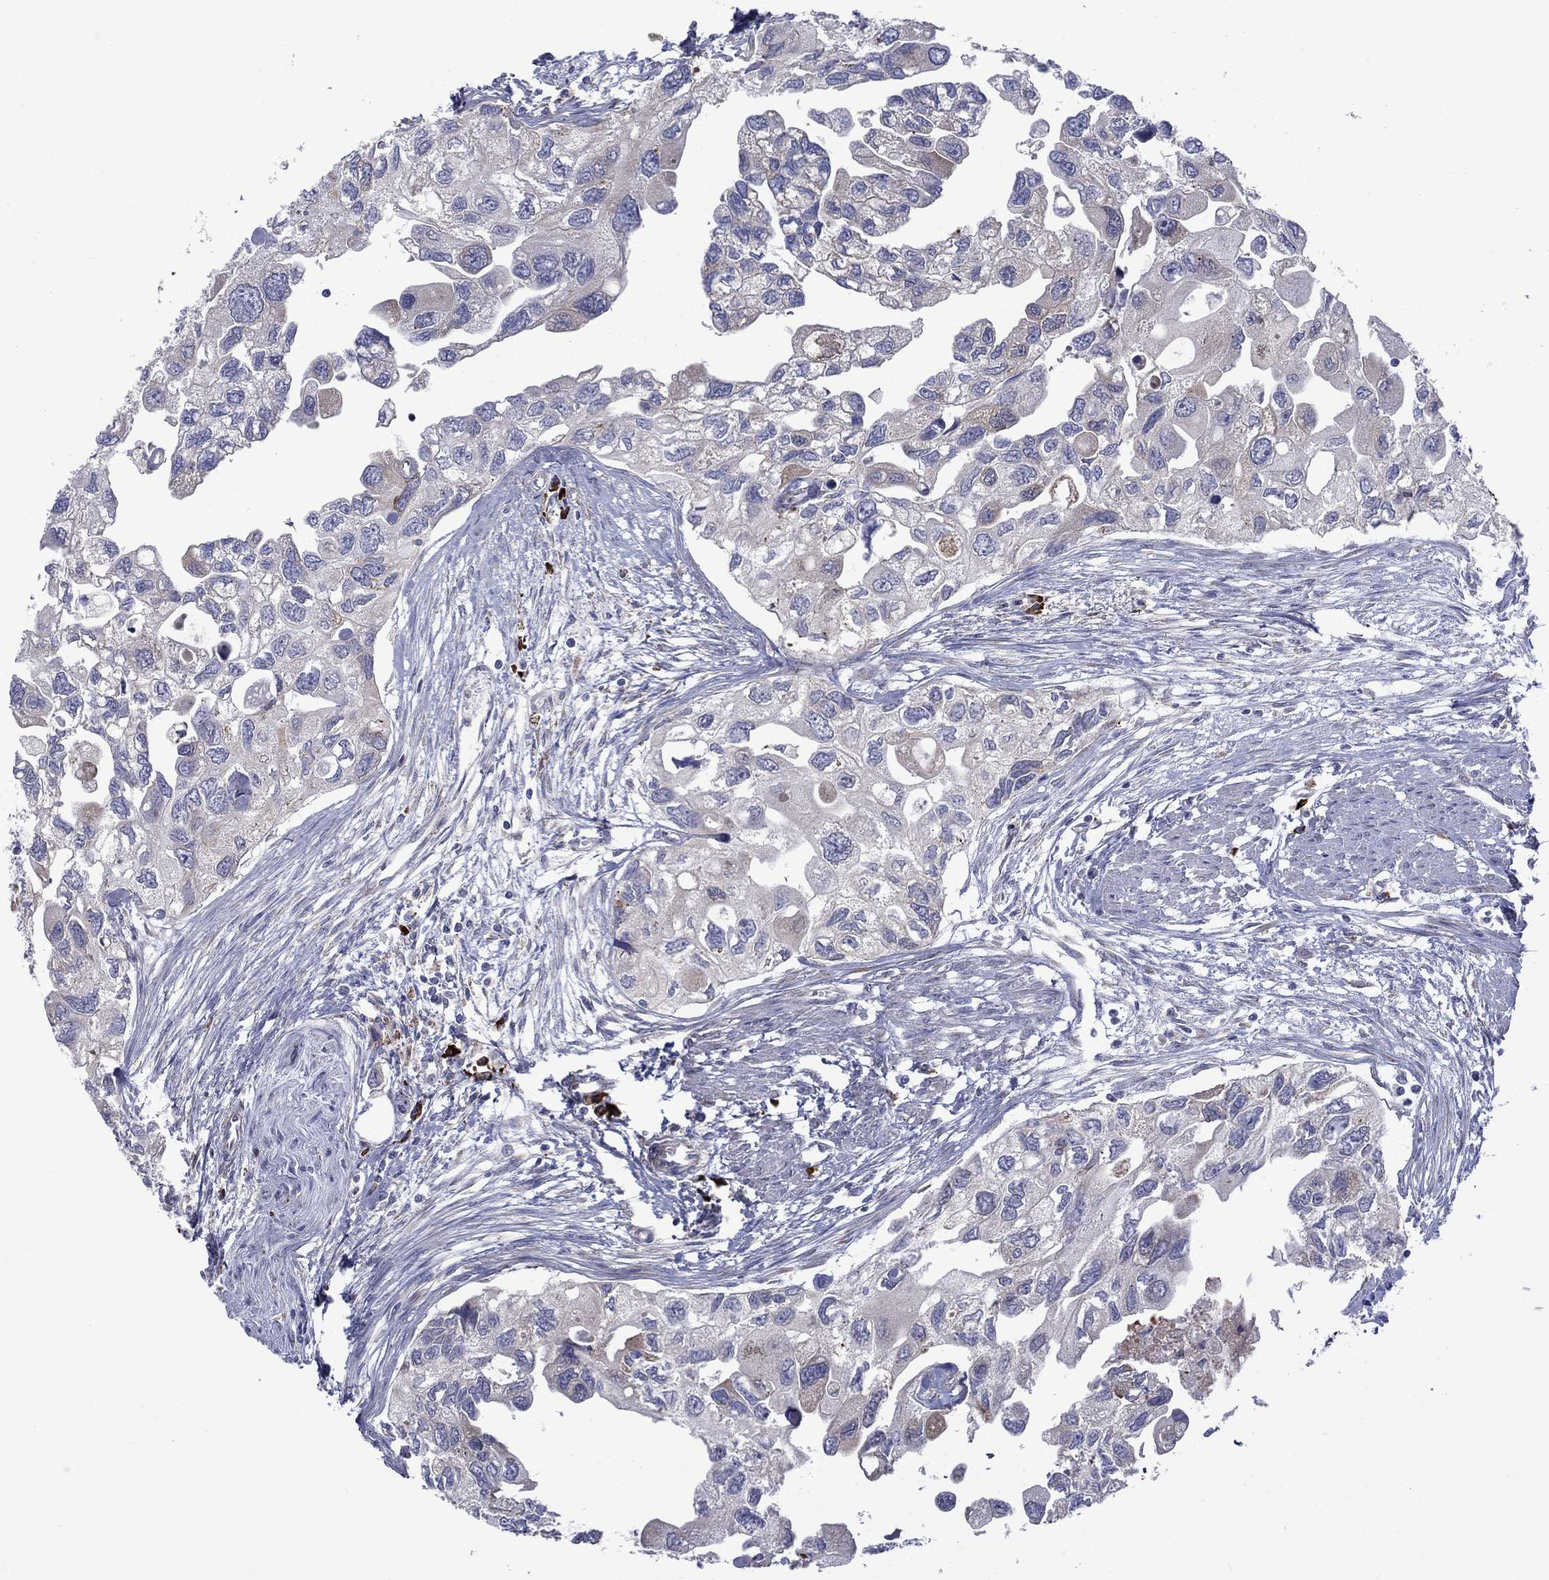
{"staining": {"intensity": "moderate", "quantity": "<25%", "location": "cytoplasmic/membranous"}, "tissue": "urothelial cancer", "cell_type": "Tumor cells", "image_type": "cancer", "snomed": [{"axis": "morphology", "description": "Urothelial carcinoma, High grade"}, {"axis": "topography", "description": "Urinary bladder"}], "caption": "The photomicrograph exhibits a brown stain indicating the presence of a protein in the cytoplasmic/membranous of tumor cells in urothelial cancer. The staining was performed using DAB (3,3'-diaminobenzidine) to visualize the protein expression in brown, while the nuclei were stained in blue with hematoxylin (Magnification: 20x).", "gene": "ASNS", "patient": {"sex": "male", "age": 59}}